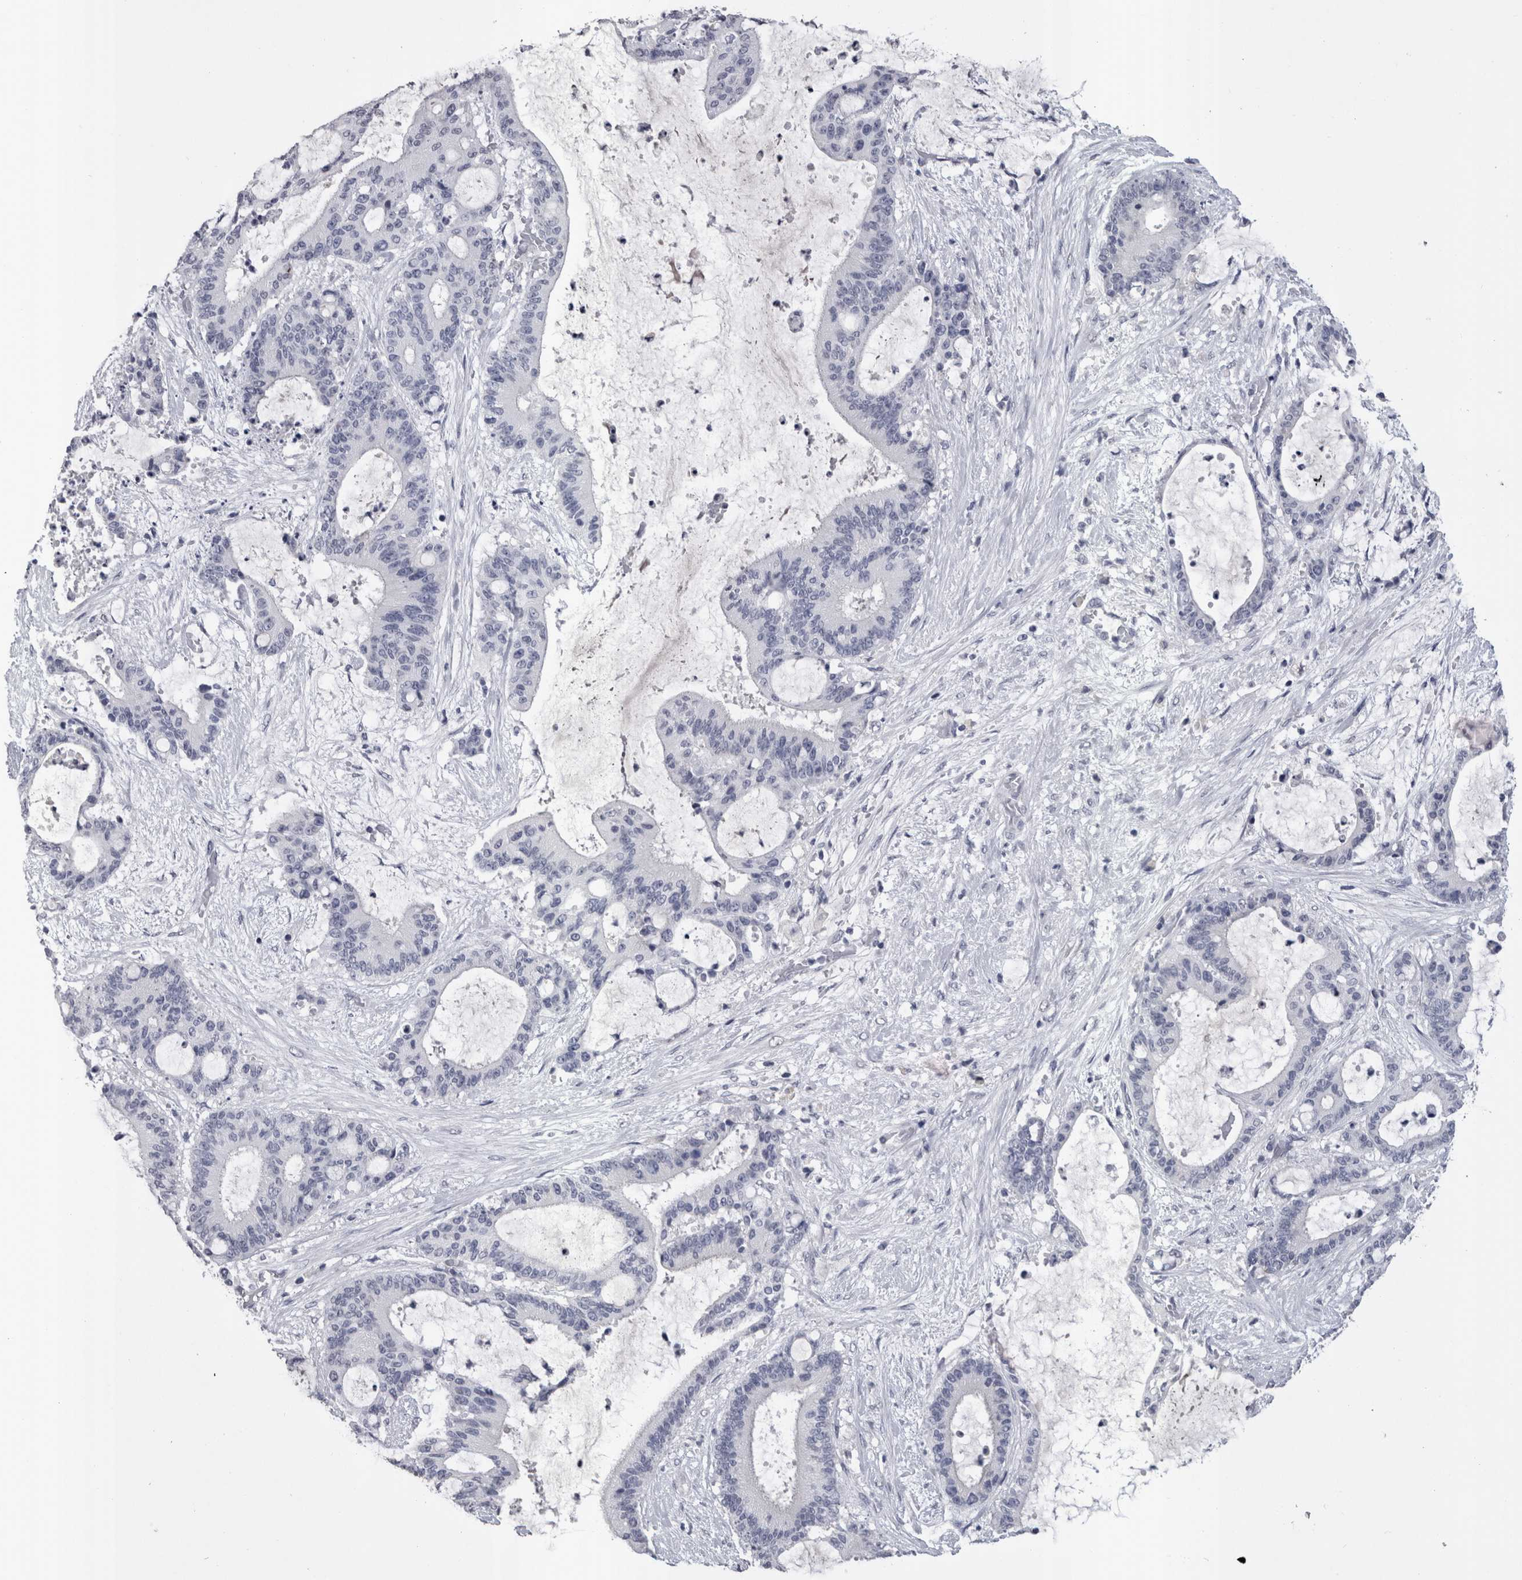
{"staining": {"intensity": "negative", "quantity": "none", "location": "none"}, "tissue": "liver cancer", "cell_type": "Tumor cells", "image_type": "cancer", "snomed": [{"axis": "morphology", "description": "Cholangiocarcinoma"}, {"axis": "topography", "description": "Liver"}], "caption": "IHC micrograph of human liver cholangiocarcinoma stained for a protein (brown), which displays no expression in tumor cells.", "gene": "PAX5", "patient": {"sex": "female", "age": 73}}